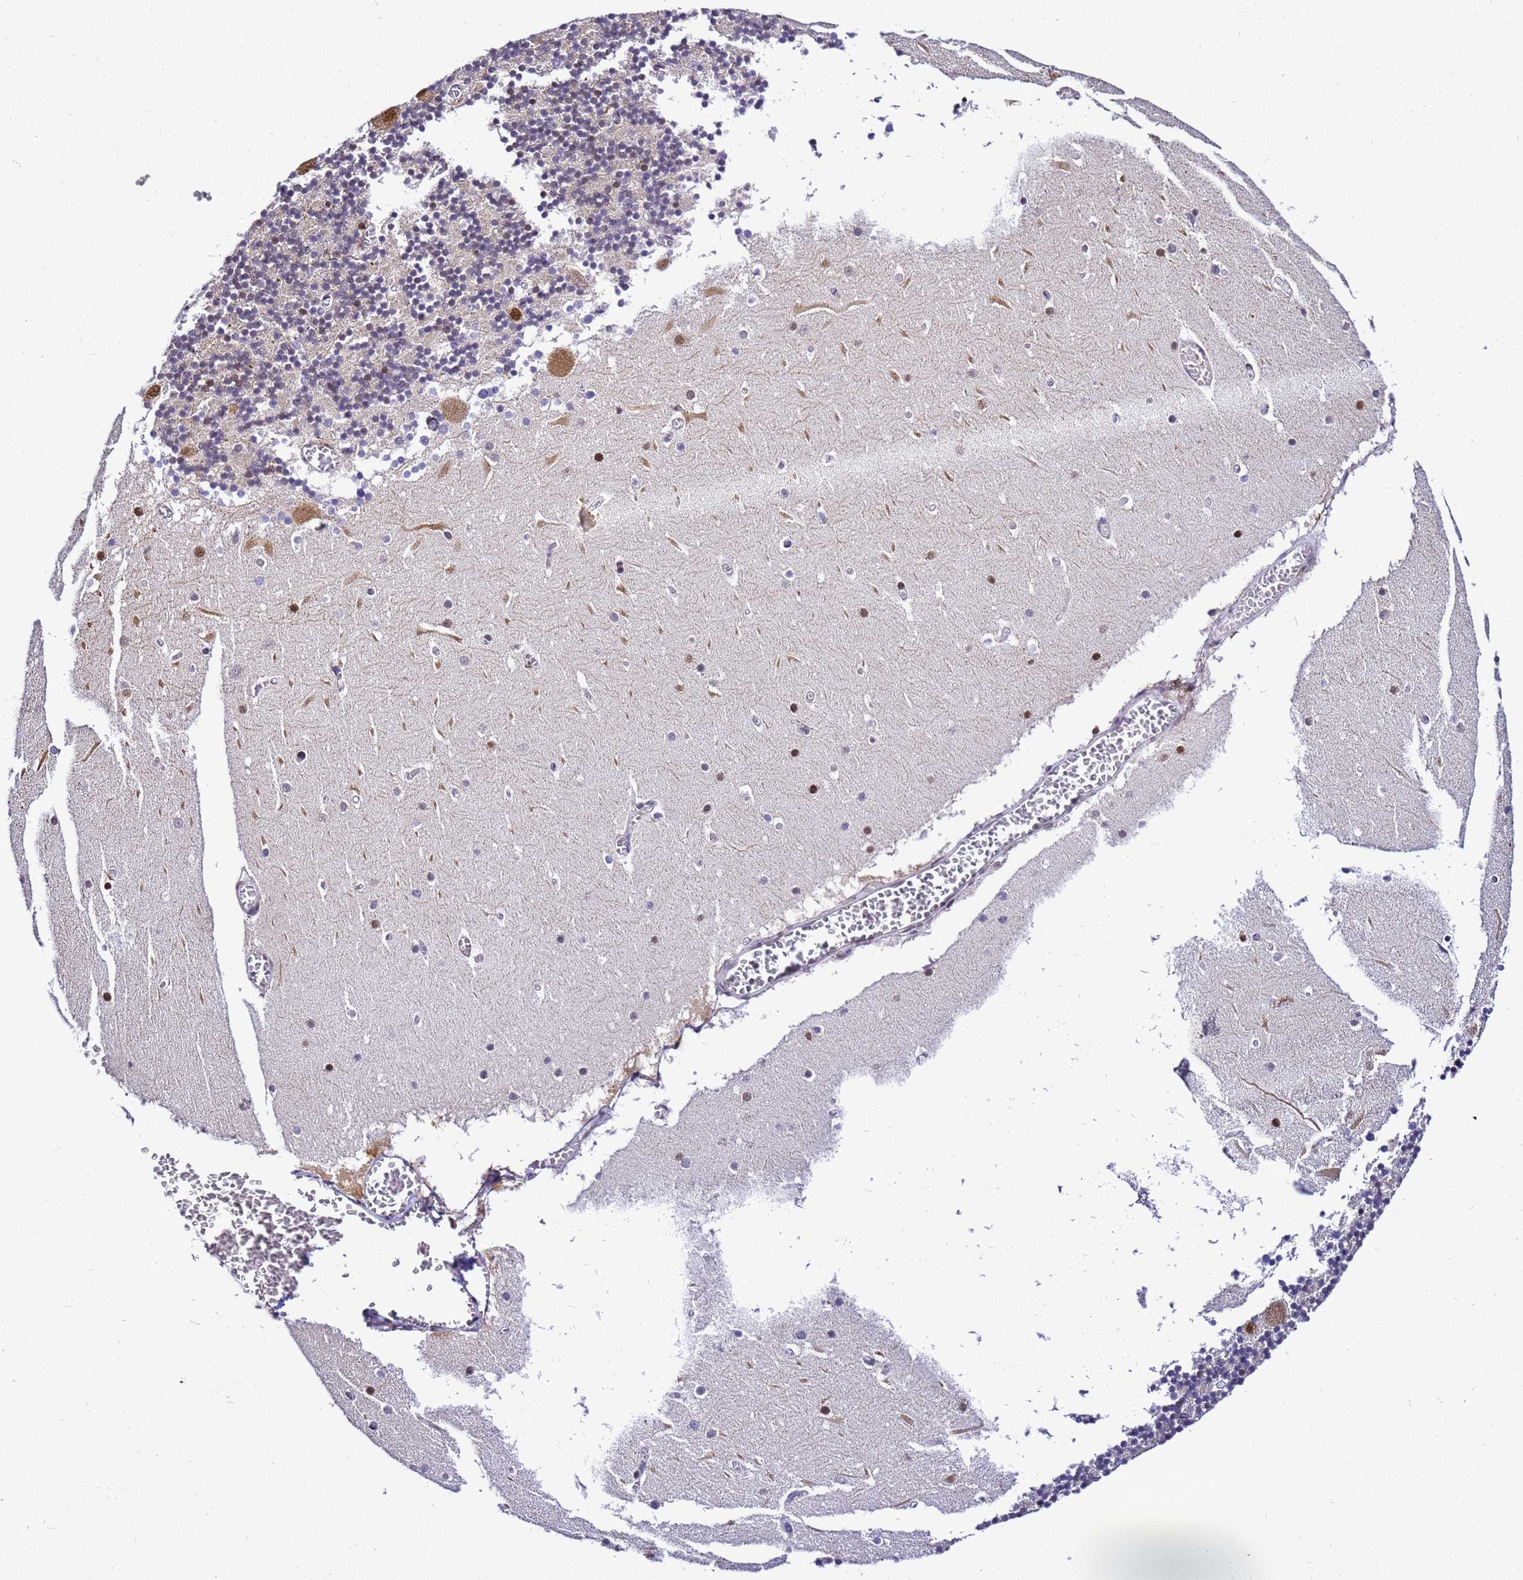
{"staining": {"intensity": "moderate", "quantity": "25%-75%", "location": "nuclear"}, "tissue": "cerebellum", "cell_type": "Cells in granular layer", "image_type": "normal", "snomed": [{"axis": "morphology", "description": "Normal tissue, NOS"}, {"axis": "topography", "description": "Cerebellum"}], "caption": "DAB (3,3'-diaminobenzidine) immunohistochemical staining of benign human cerebellum shows moderate nuclear protein staining in approximately 25%-75% of cells in granular layer. (IHC, brightfield microscopy, high magnification).", "gene": "SMN1", "patient": {"sex": "female", "age": 28}}